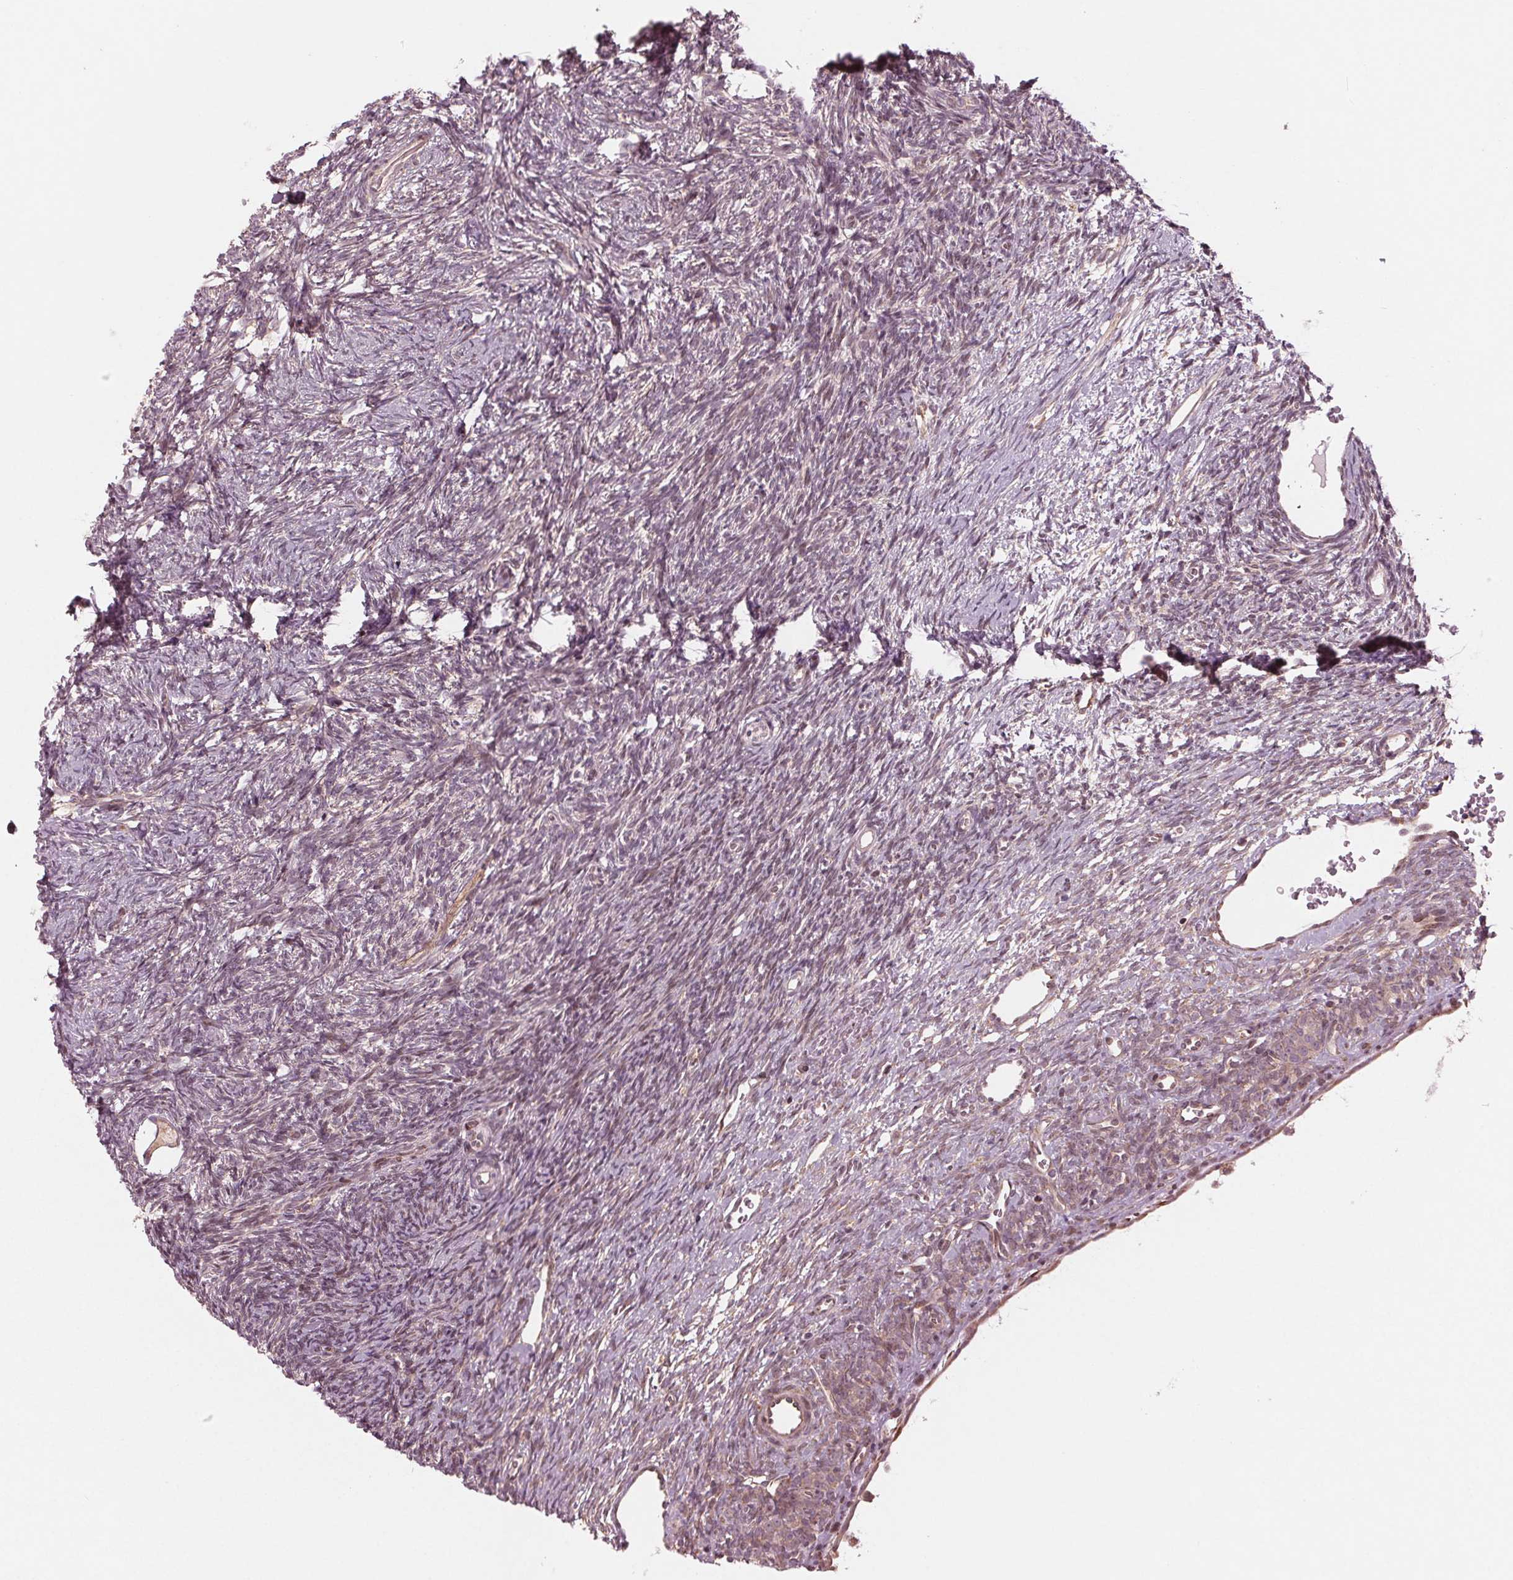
{"staining": {"intensity": "weak", "quantity": "<25%", "location": "cytoplasmic/membranous"}, "tissue": "ovary", "cell_type": "Follicle cells", "image_type": "normal", "snomed": [{"axis": "morphology", "description": "Normal tissue, NOS"}, {"axis": "topography", "description": "Ovary"}], "caption": "This is a micrograph of immunohistochemistry staining of unremarkable ovary, which shows no positivity in follicle cells.", "gene": "CMIP", "patient": {"sex": "female", "age": 34}}